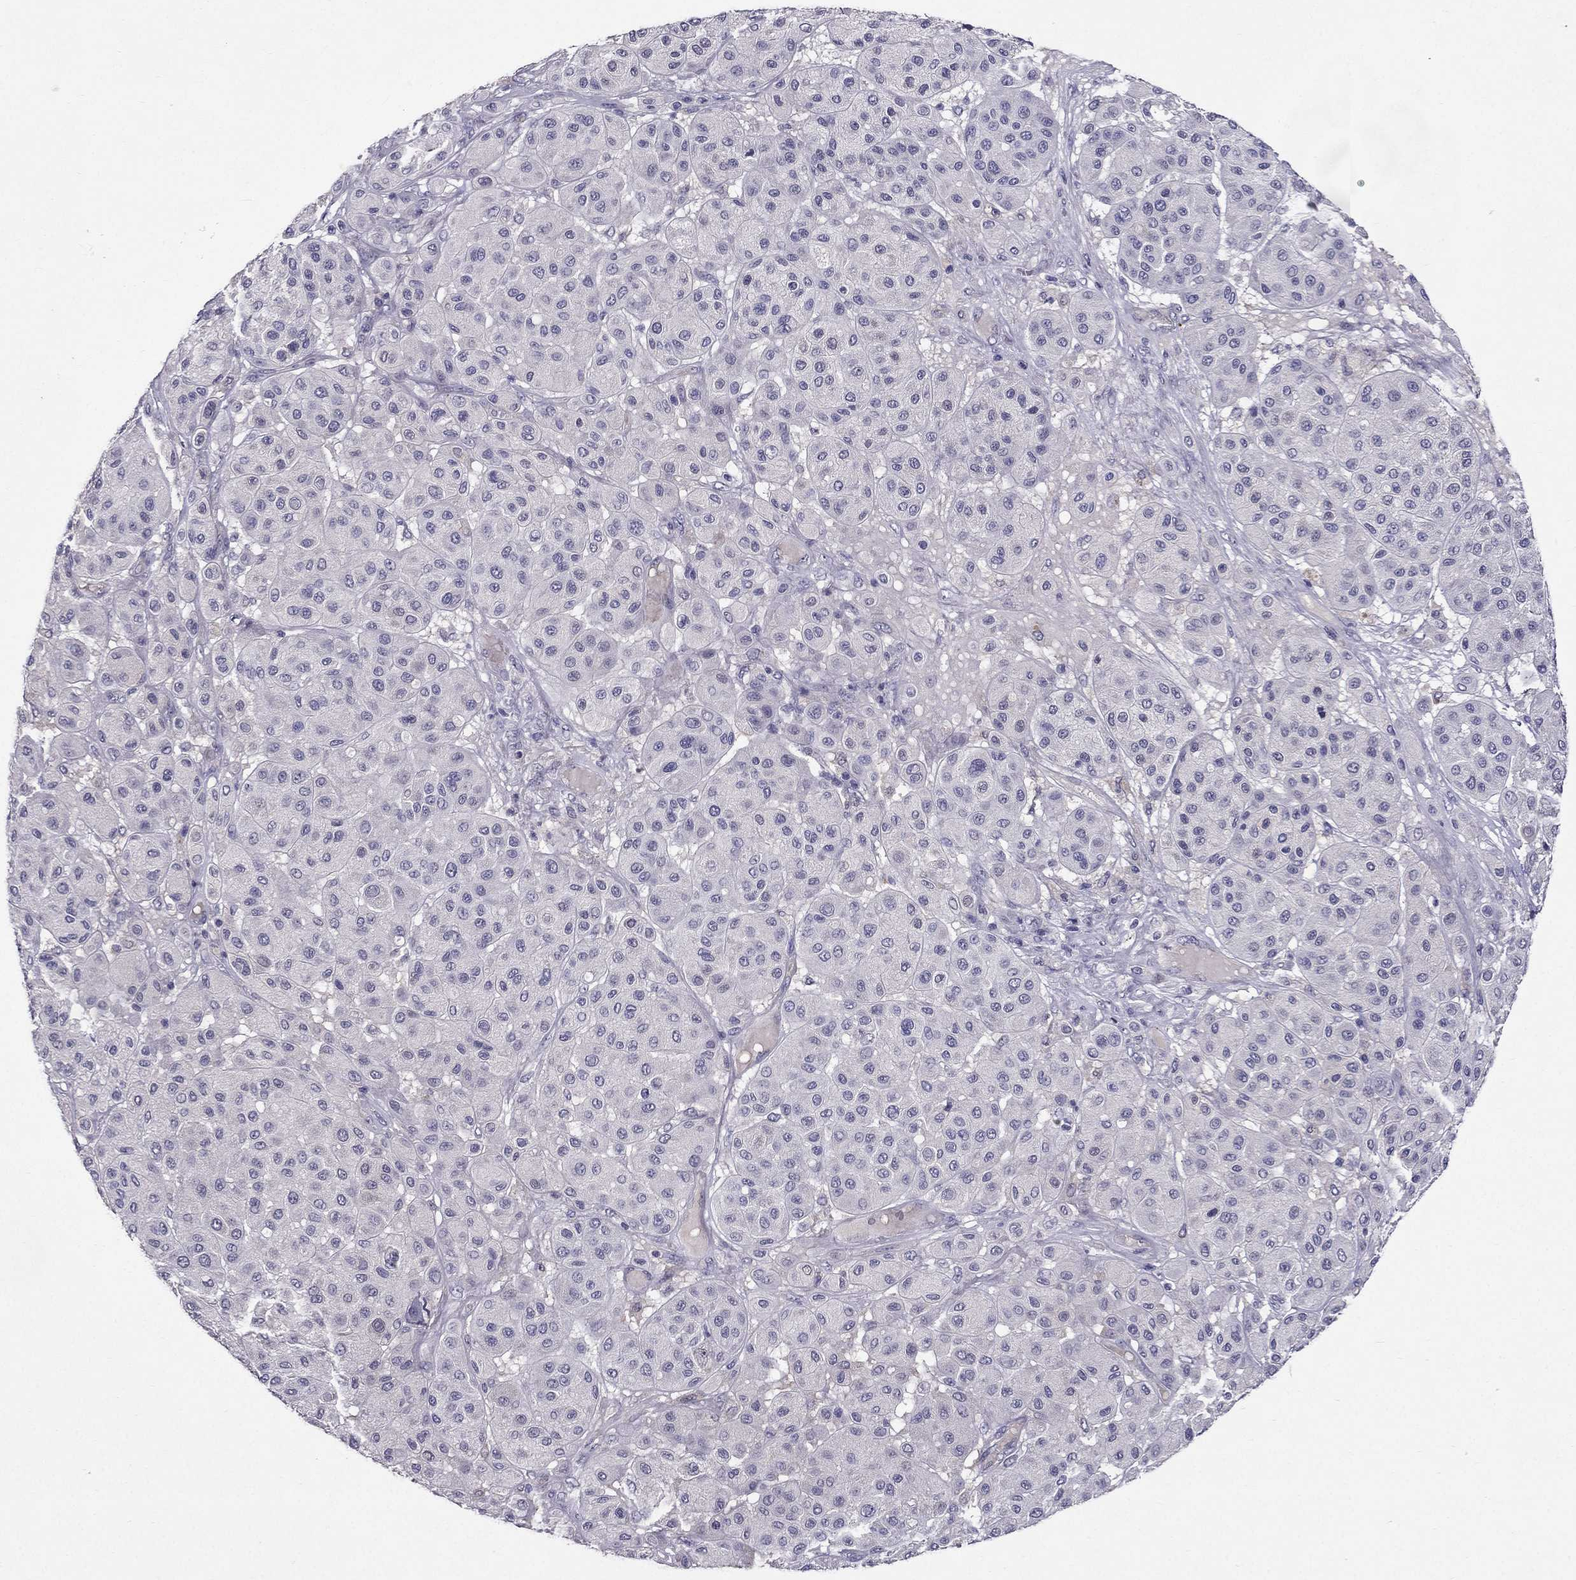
{"staining": {"intensity": "negative", "quantity": "none", "location": "none"}, "tissue": "melanoma", "cell_type": "Tumor cells", "image_type": "cancer", "snomed": [{"axis": "morphology", "description": "Malignant melanoma, Metastatic site"}, {"axis": "topography", "description": "Smooth muscle"}], "caption": "A micrograph of human malignant melanoma (metastatic site) is negative for staining in tumor cells. (DAB (3,3'-diaminobenzidine) IHC visualized using brightfield microscopy, high magnification).", "gene": "DUSP15", "patient": {"sex": "male", "age": 41}}